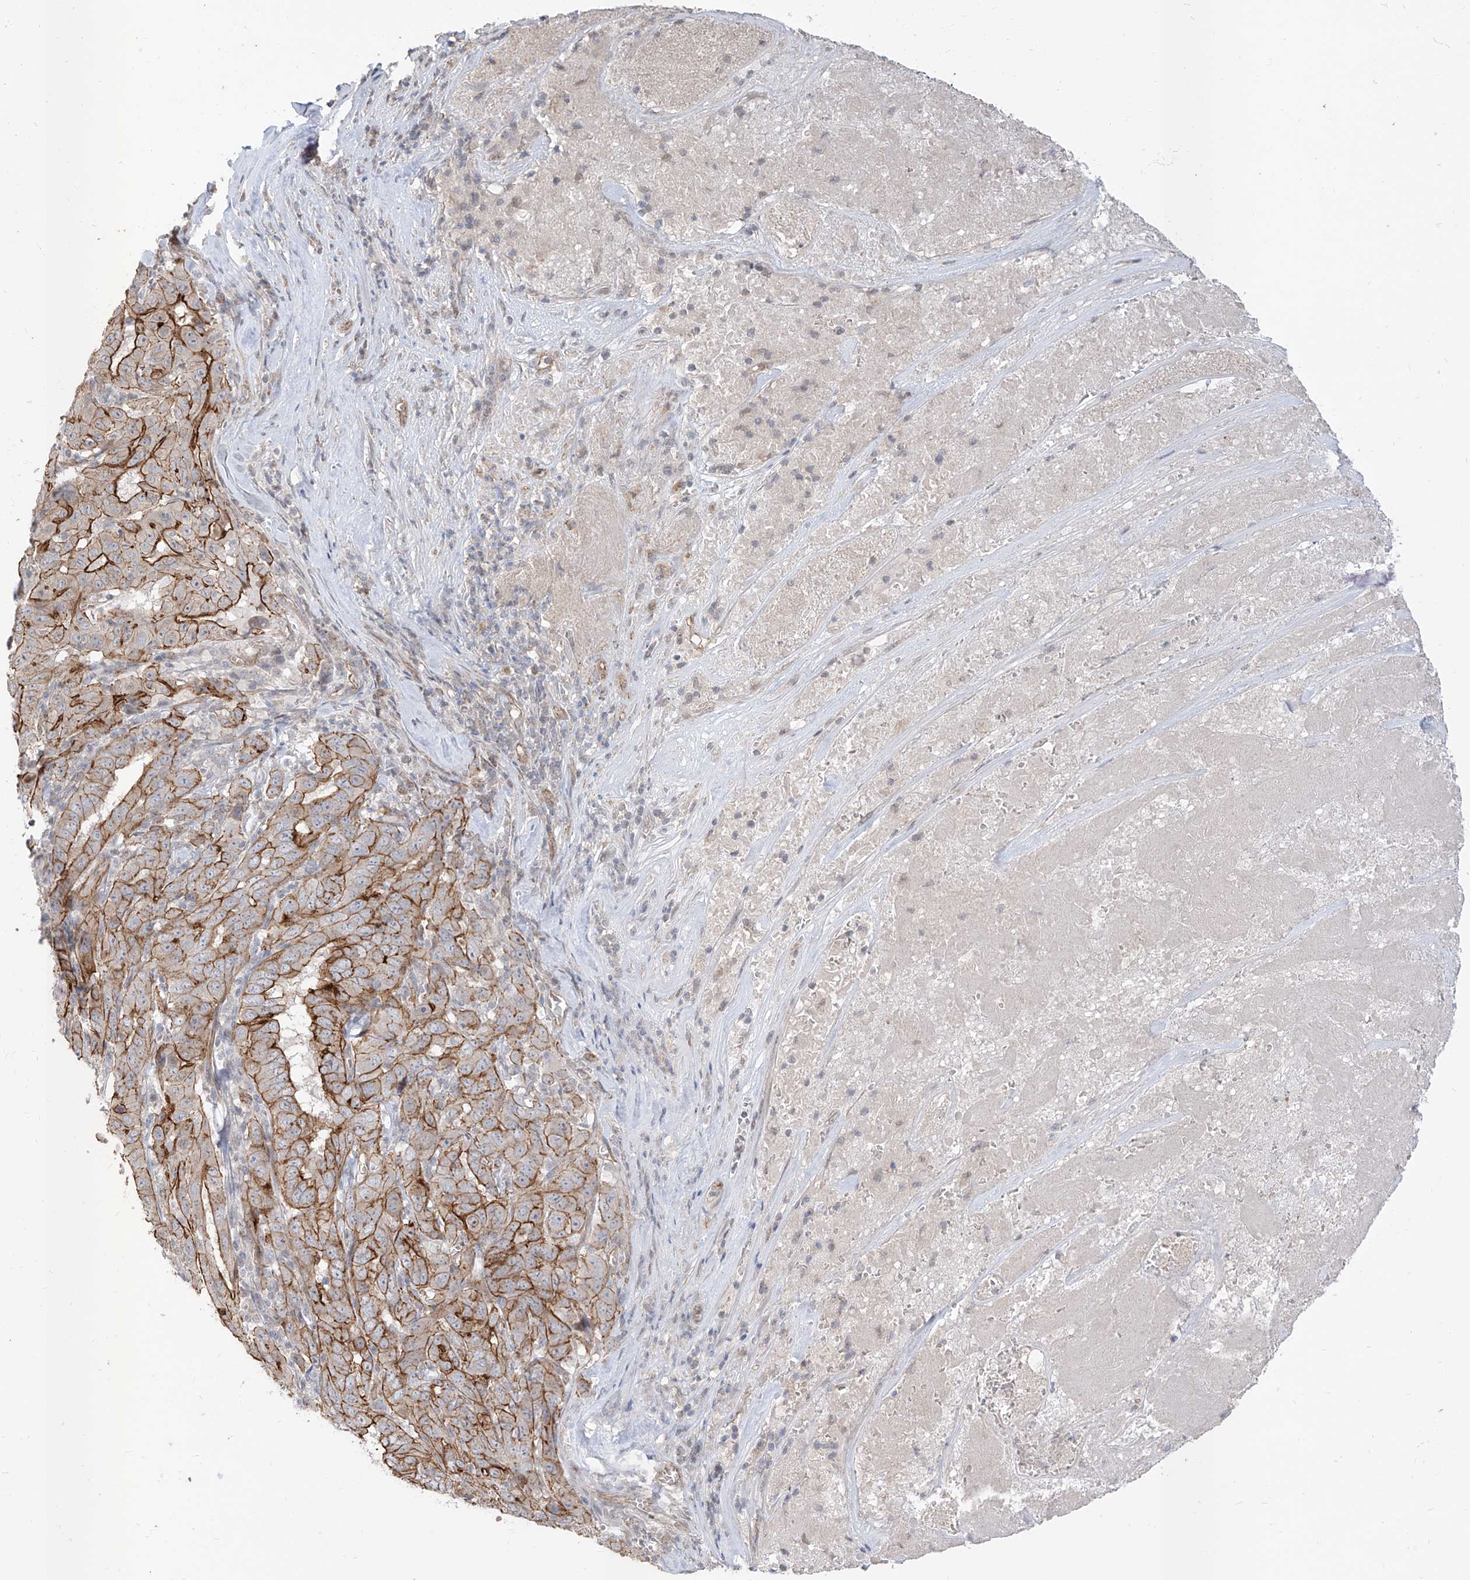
{"staining": {"intensity": "strong", "quantity": "25%-75%", "location": "cytoplasmic/membranous"}, "tissue": "pancreatic cancer", "cell_type": "Tumor cells", "image_type": "cancer", "snomed": [{"axis": "morphology", "description": "Adenocarcinoma, NOS"}, {"axis": "topography", "description": "Pancreas"}], "caption": "Human adenocarcinoma (pancreatic) stained with a protein marker reveals strong staining in tumor cells.", "gene": "EPHX4", "patient": {"sex": "male", "age": 63}}